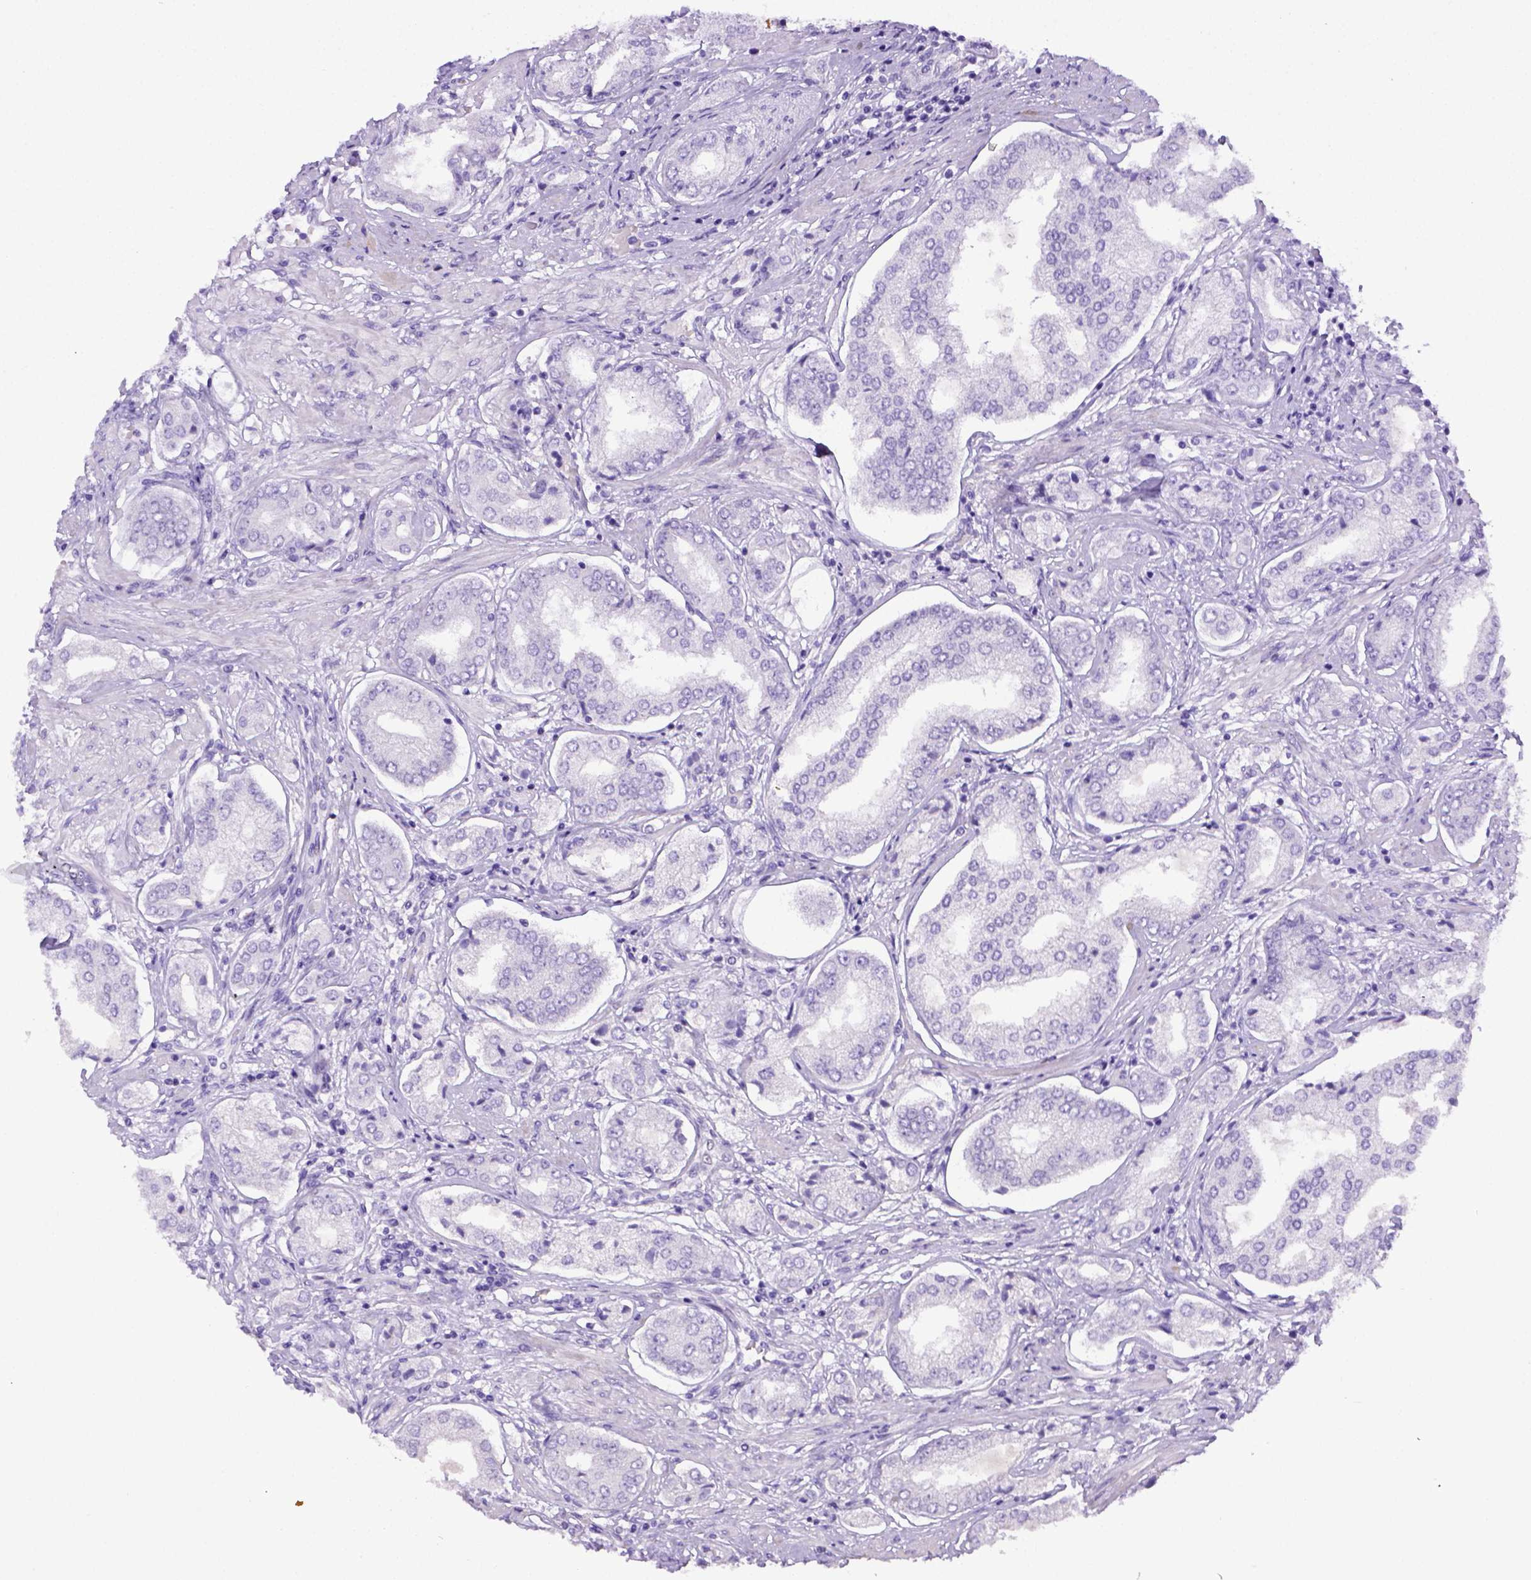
{"staining": {"intensity": "negative", "quantity": "none", "location": "none"}, "tissue": "prostate cancer", "cell_type": "Tumor cells", "image_type": "cancer", "snomed": [{"axis": "morphology", "description": "Adenocarcinoma, NOS"}, {"axis": "topography", "description": "Prostate"}], "caption": "Tumor cells are negative for protein expression in human adenocarcinoma (prostate).", "gene": "ITIH4", "patient": {"sex": "male", "age": 63}}